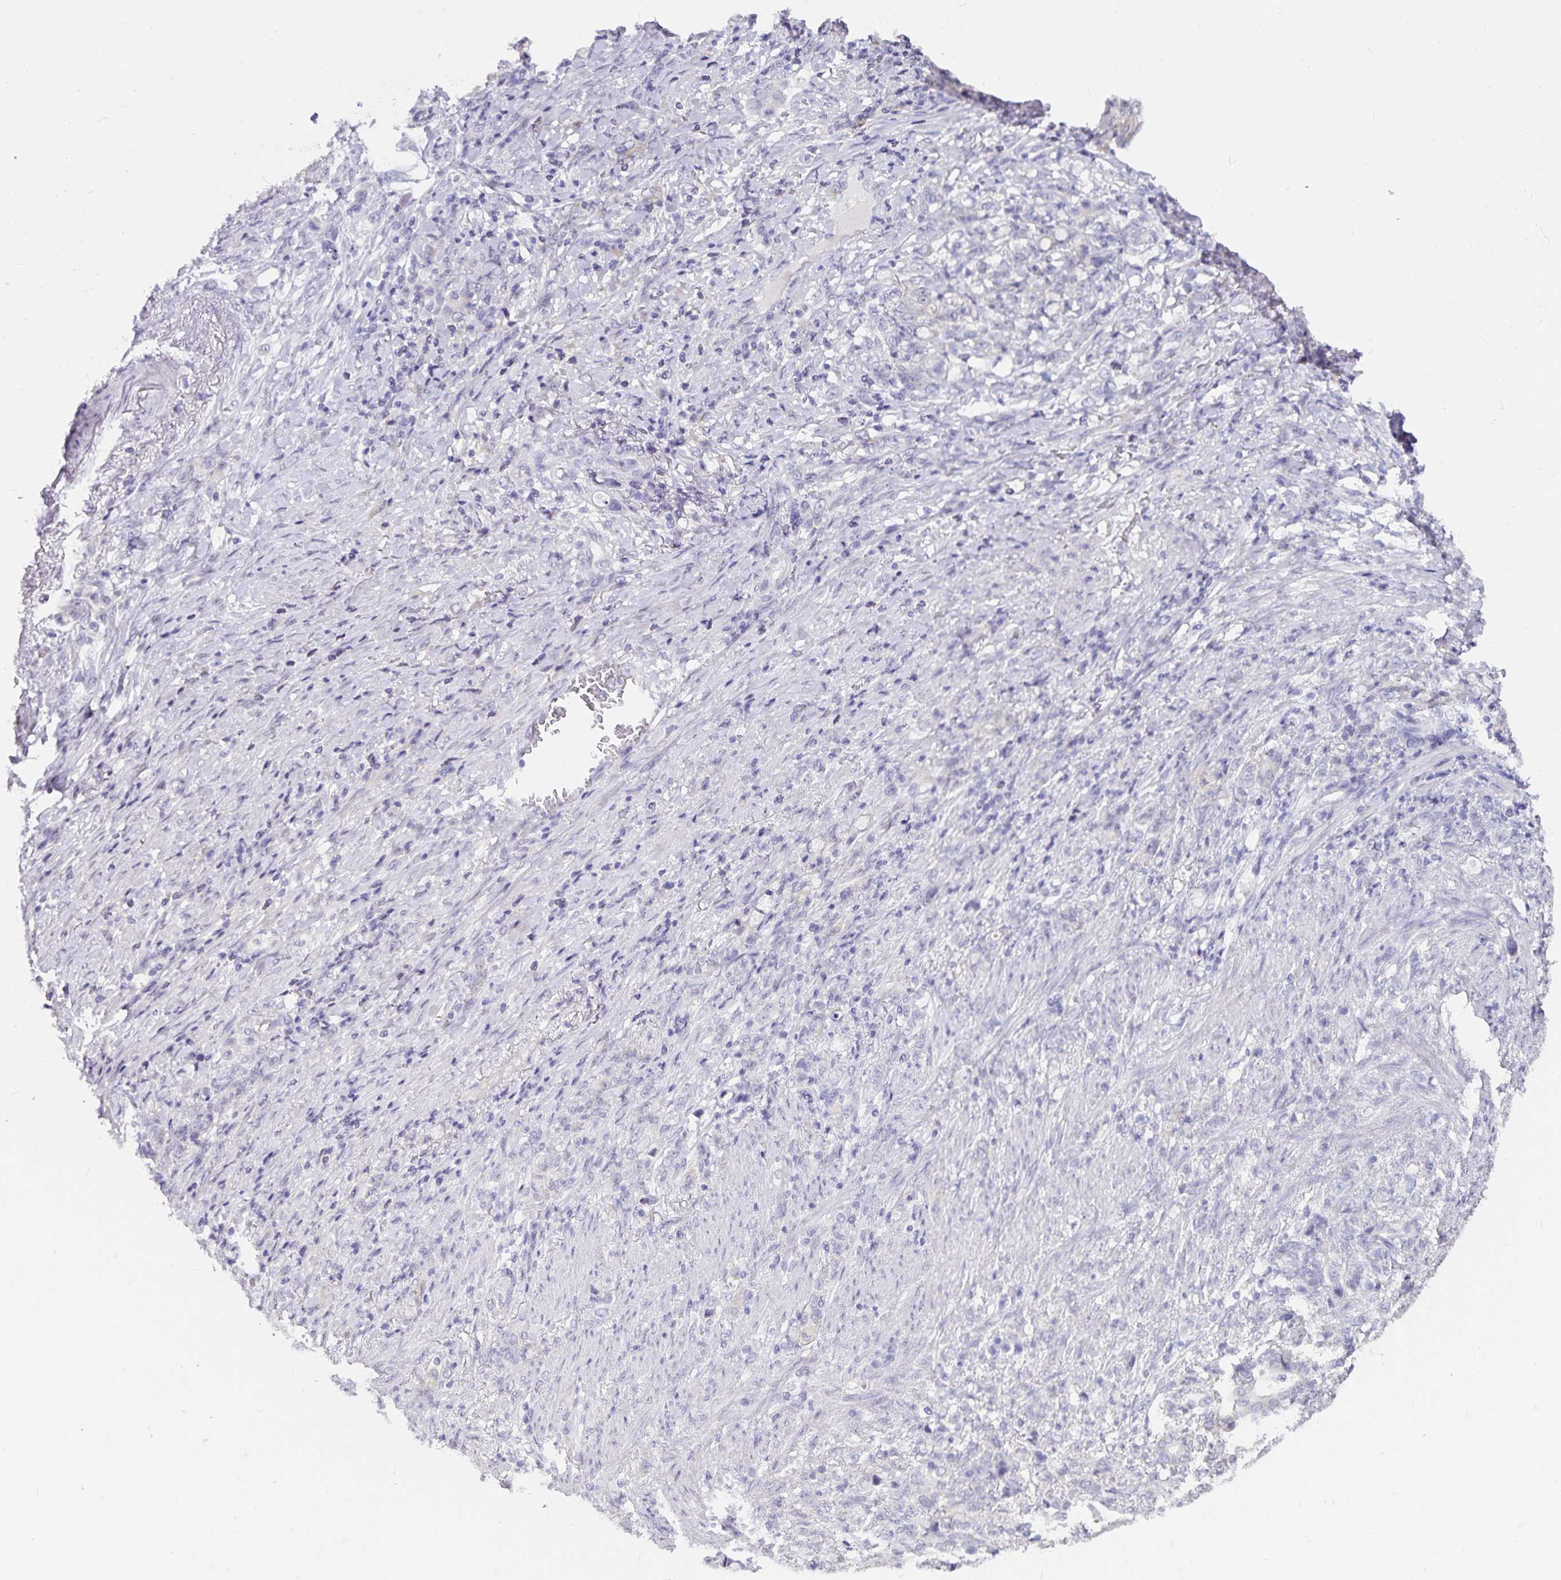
{"staining": {"intensity": "negative", "quantity": "none", "location": "none"}, "tissue": "stomach cancer", "cell_type": "Tumor cells", "image_type": "cancer", "snomed": [{"axis": "morphology", "description": "Adenocarcinoma, NOS"}, {"axis": "topography", "description": "Stomach"}], "caption": "Histopathology image shows no protein positivity in tumor cells of stomach adenocarcinoma tissue. (DAB (3,3'-diaminobenzidine) immunohistochemistry (IHC), high magnification).", "gene": "CA12", "patient": {"sex": "female", "age": 79}}